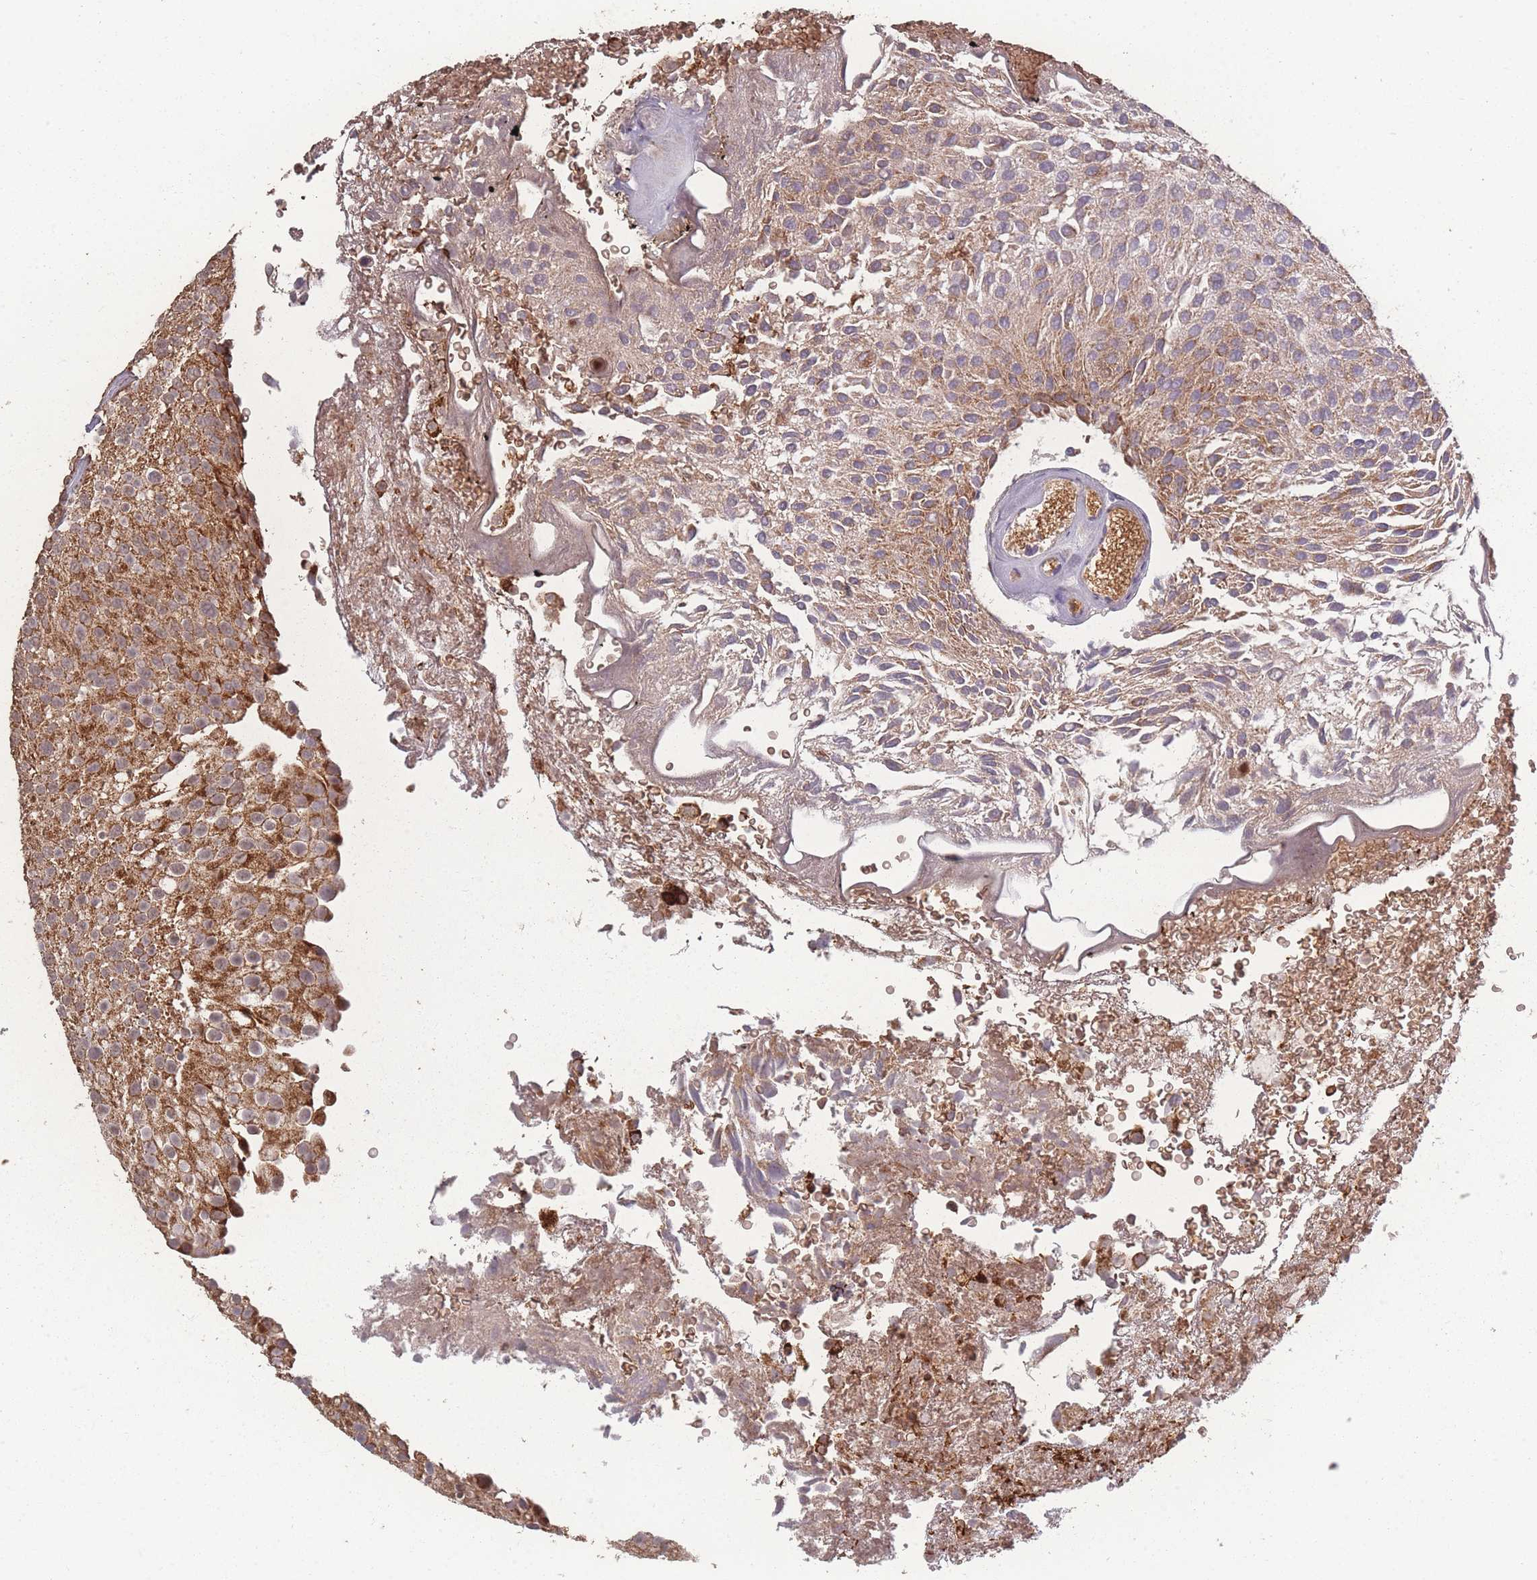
{"staining": {"intensity": "strong", "quantity": ">75%", "location": "cytoplasmic/membranous"}, "tissue": "urothelial cancer", "cell_type": "Tumor cells", "image_type": "cancer", "snomed": [{"axis": "morphology", "description": "Urothelial carcinoma, Low grade"}, {"axis": "topography", "description": "Urinary bladder"}], "caption": "Immunohistochemistry (IHC) of low-grade urothelial carcinoma exhibits high levels of strong cytoplasmic/membranous expression in approximately >75% of tumor cells.", "gene": "LYRM7", "patient": {"sex": "male", "age": 78}}